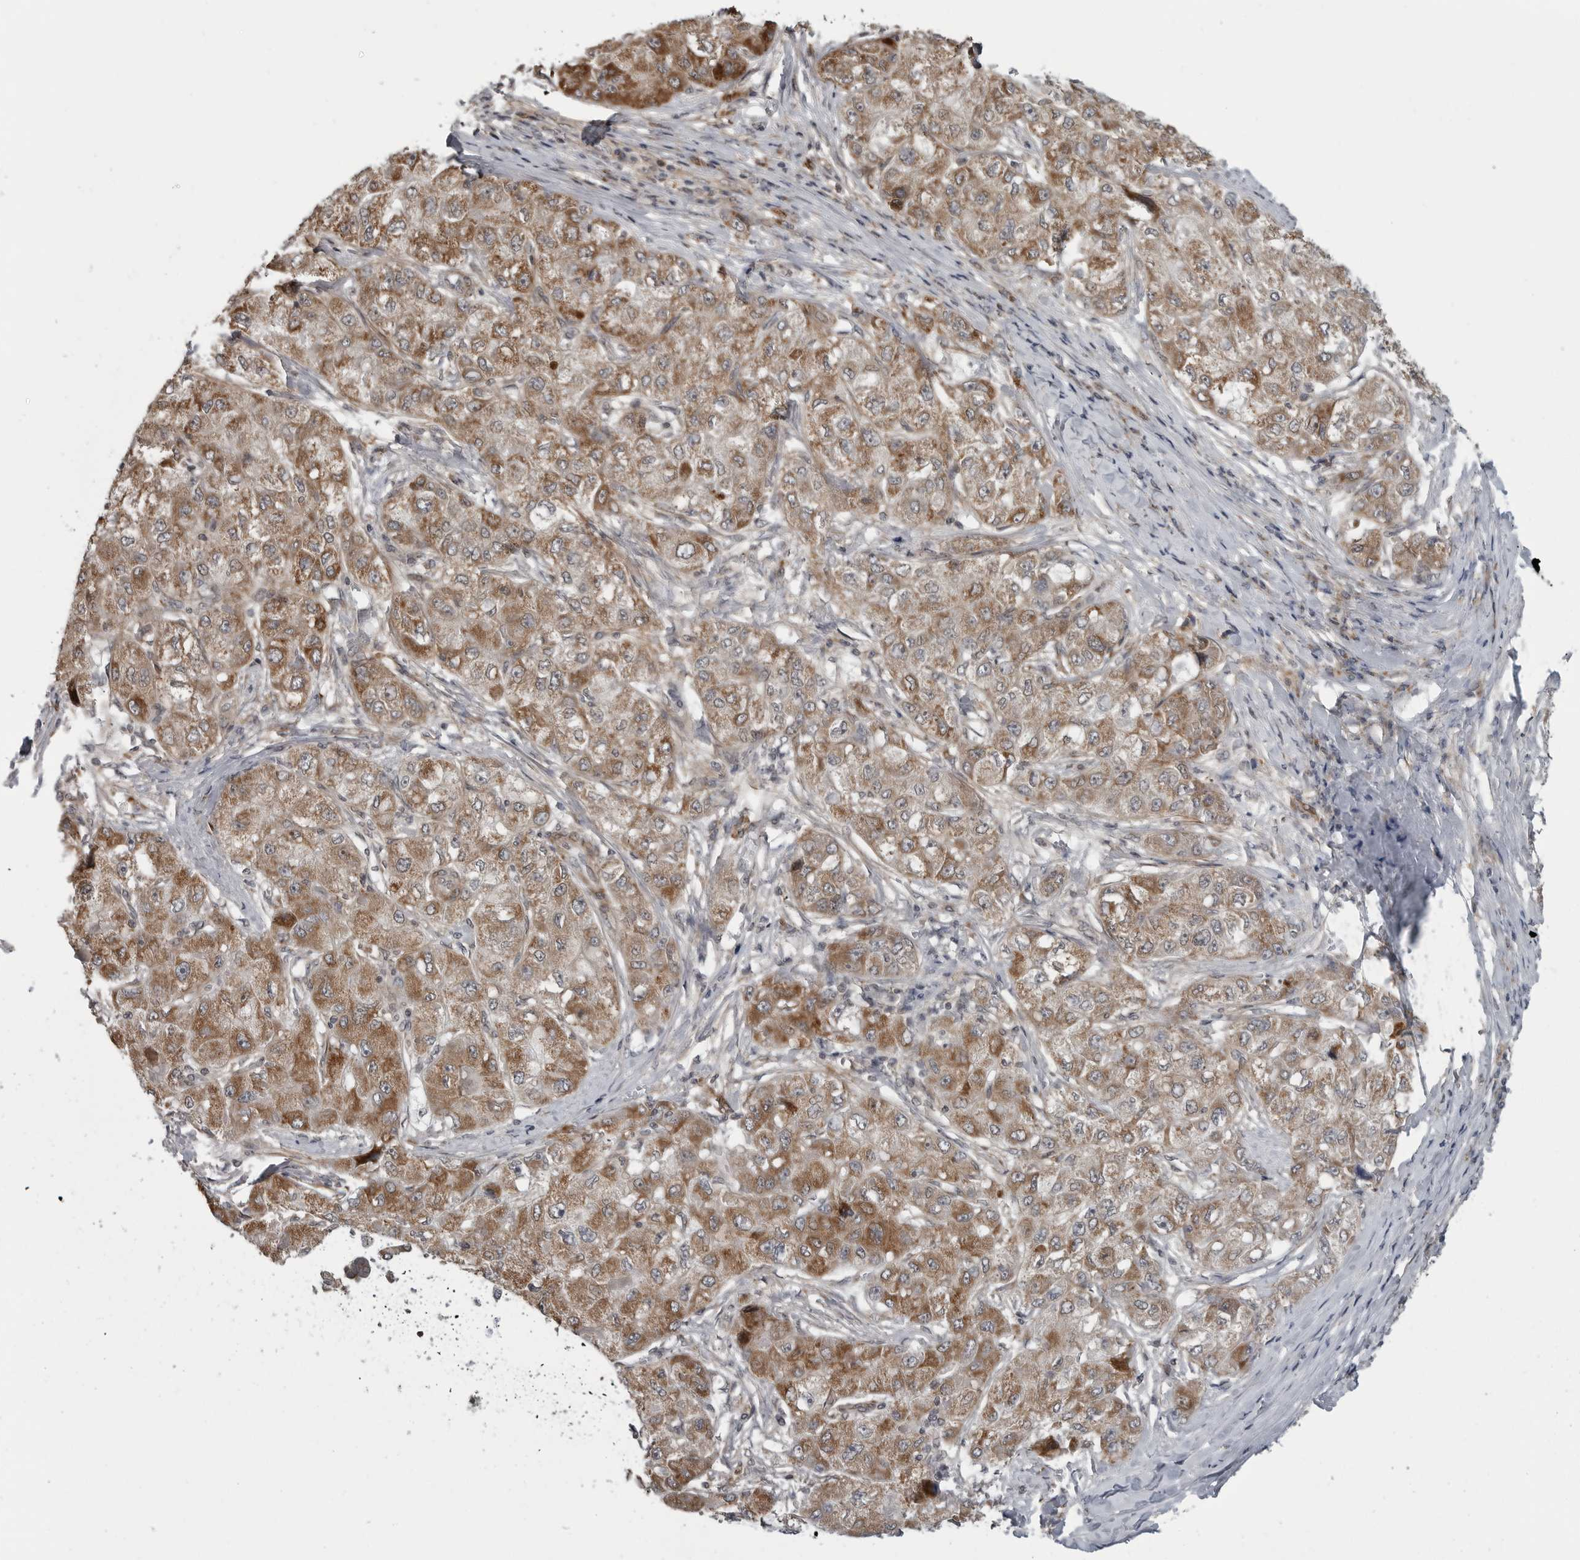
{"staining": {"intensity": "moderate", "quantity": "25%-75%", "location": "cytoplasmic/membranous"}, "tissue": "liver cancer", "cell_type": "Tumor cells", "image_type": "cancer", "snomed": [{"axis": "morphology", "description": "Carcinoma, Hepatocellular, NOS"}, {"axis": "topography", "description": "Liver"}], "caption": "Tumor cells reveal medium levels of moderate cytoplasmic/membranous staining in about 25%-75% of cells in human hepatocellular carcinoma (liver).", "gene": "FAAP100", "patient": {"sex": "male", "age": 80}}